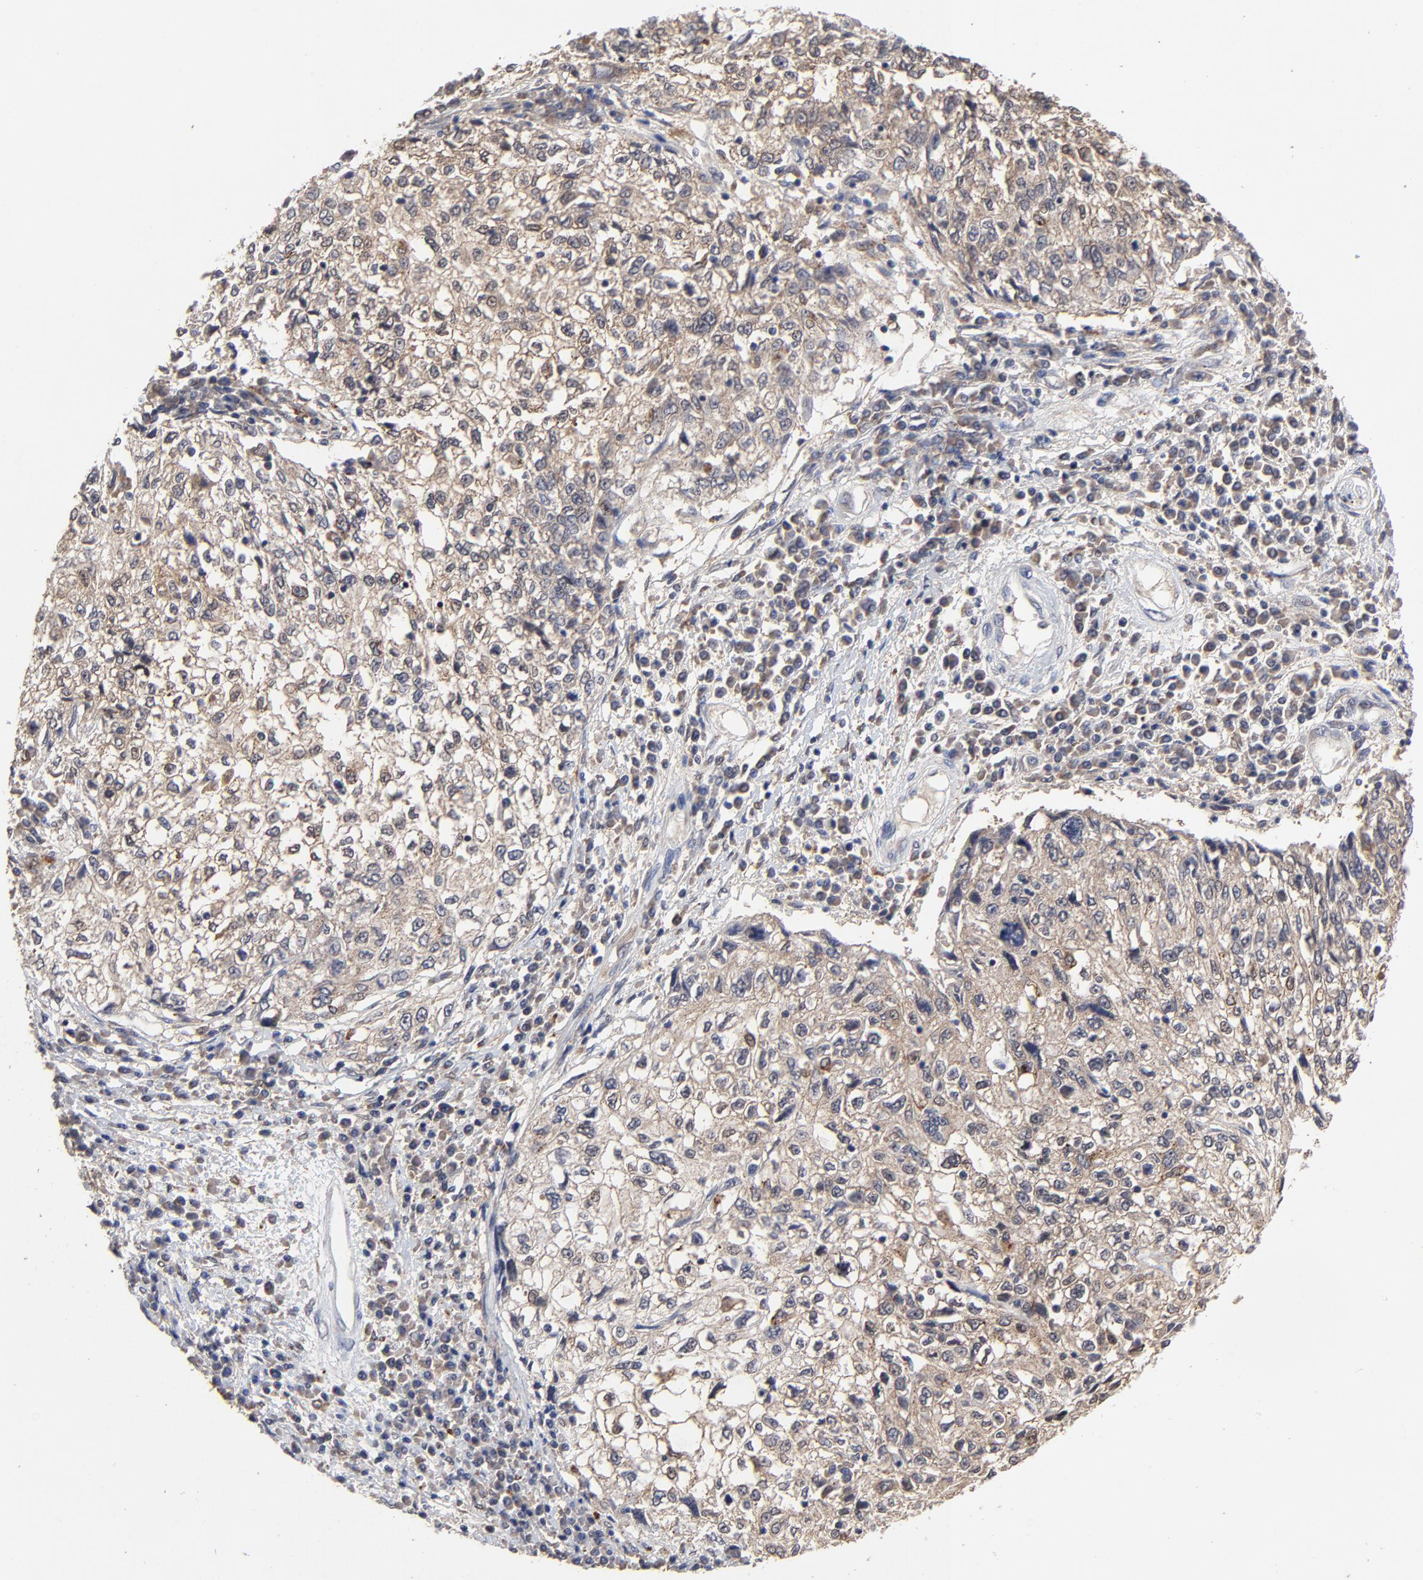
{"staining": {"intensity": "weak", "quantity": ">75%", "location": "cytoplasmic/membranous"}, "tissue": "cervical cancer", "cell_type": "Tumor cells", "image_type": "cancer", "snomed": [{"axis": "morphology", "description": "Squamous cell carcinoma, NOS"}, {"axis": "topography", "description": "Cervix"}], "caption": "Immunohistochemical staining of cervical cancer displays low levels of weak cytoplasmic/membranous protein expression in approximately >75% of tumor cells.", "gene": "LGALS3", "patient": {"sex": "female", "age": 57}}